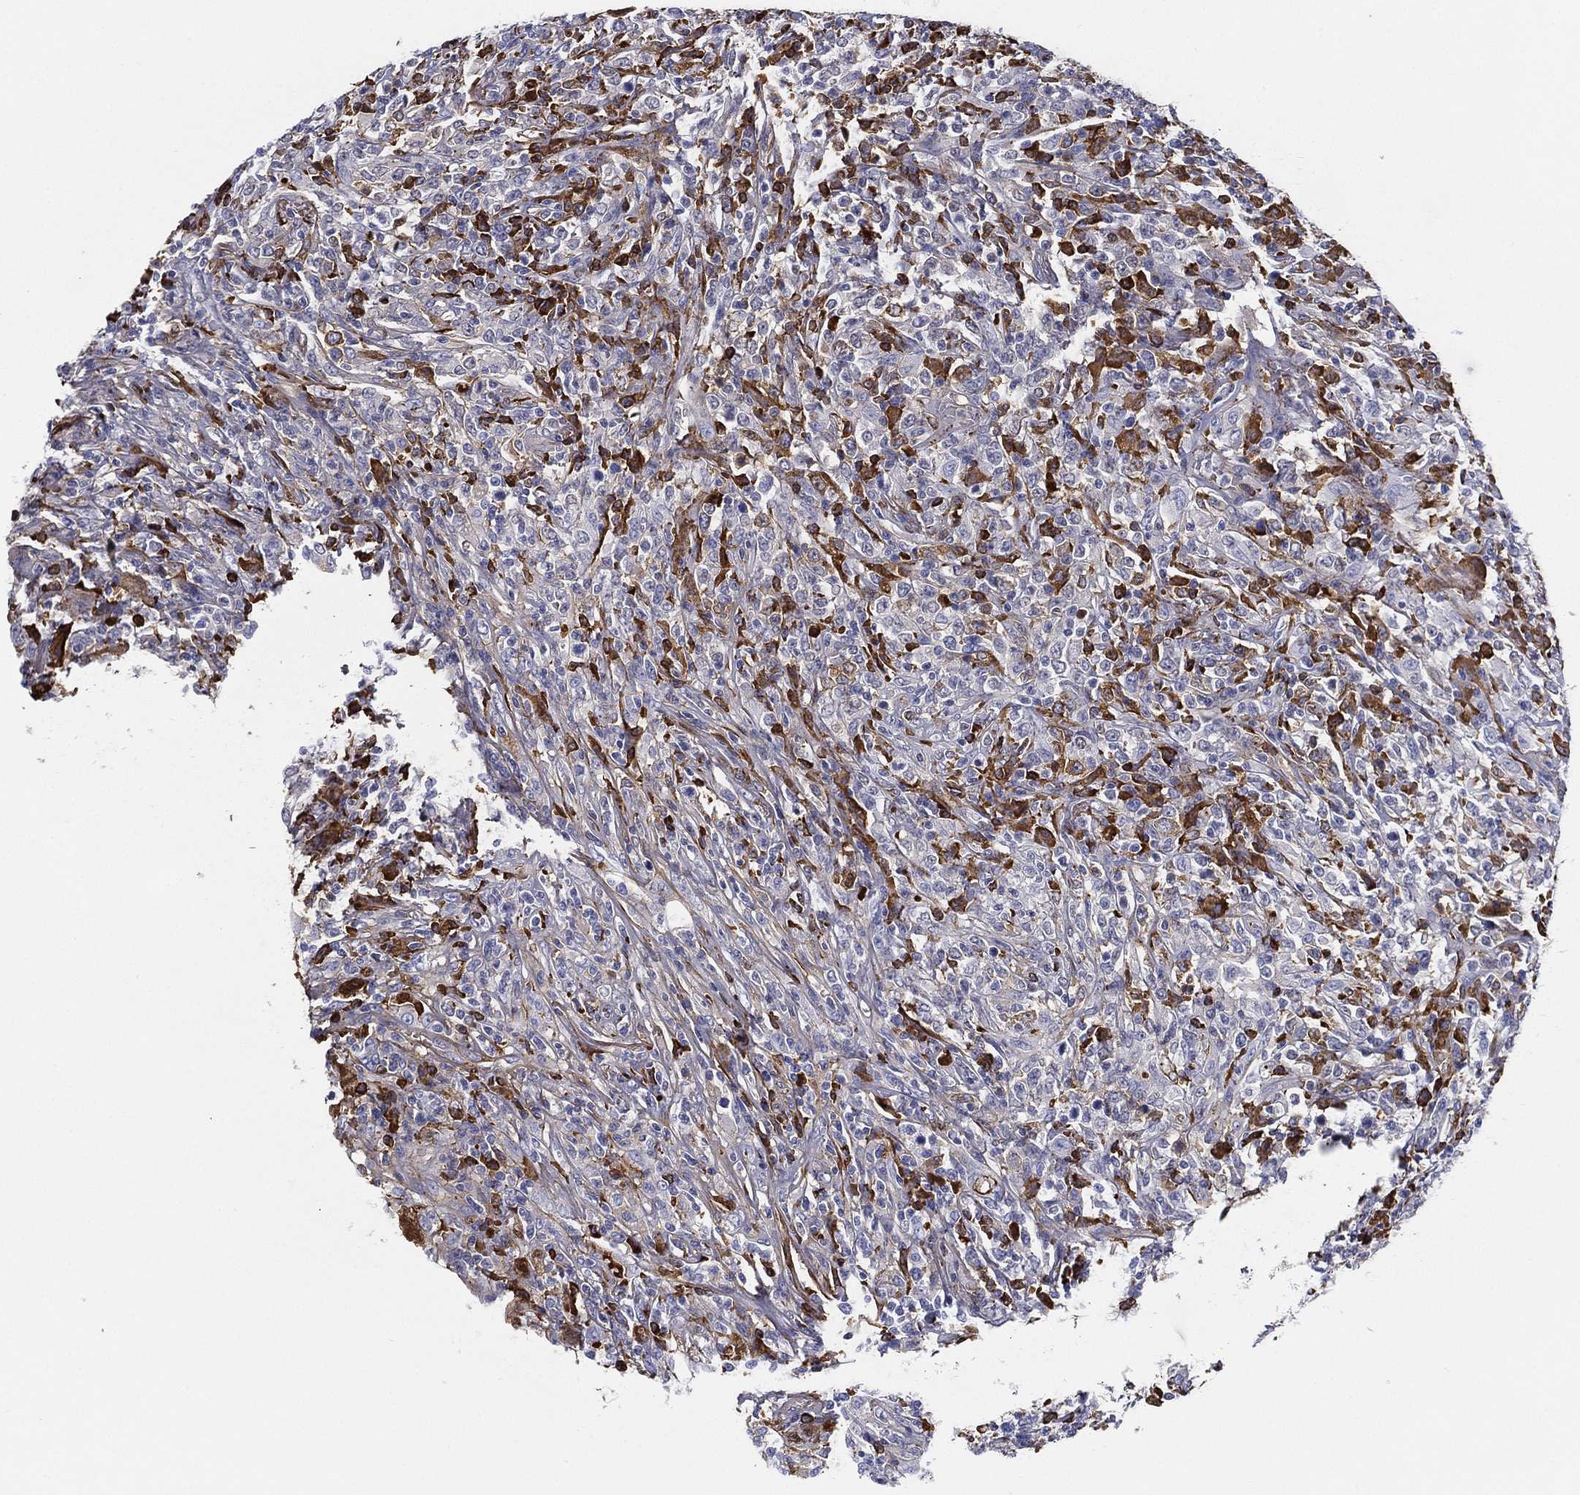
{"staining": {"intensity": "negative", "quantity": "none", "location": "none"}, "tissue": "lymphoma", "cell_type": "Tumor cells", "image_type": "cancer", "snomed": [{"axis": "morphology", "description": "Malignant lymphoma, non-Hodgkin's type, High grade"}, {"axis": "topography", "description": "Lung"}], "caption": "A photomicrograph of human lymphoma is negative for staining in tumor cells.", "gene": "IFNB1", "patient": {"sex": "male", "age": 79}}